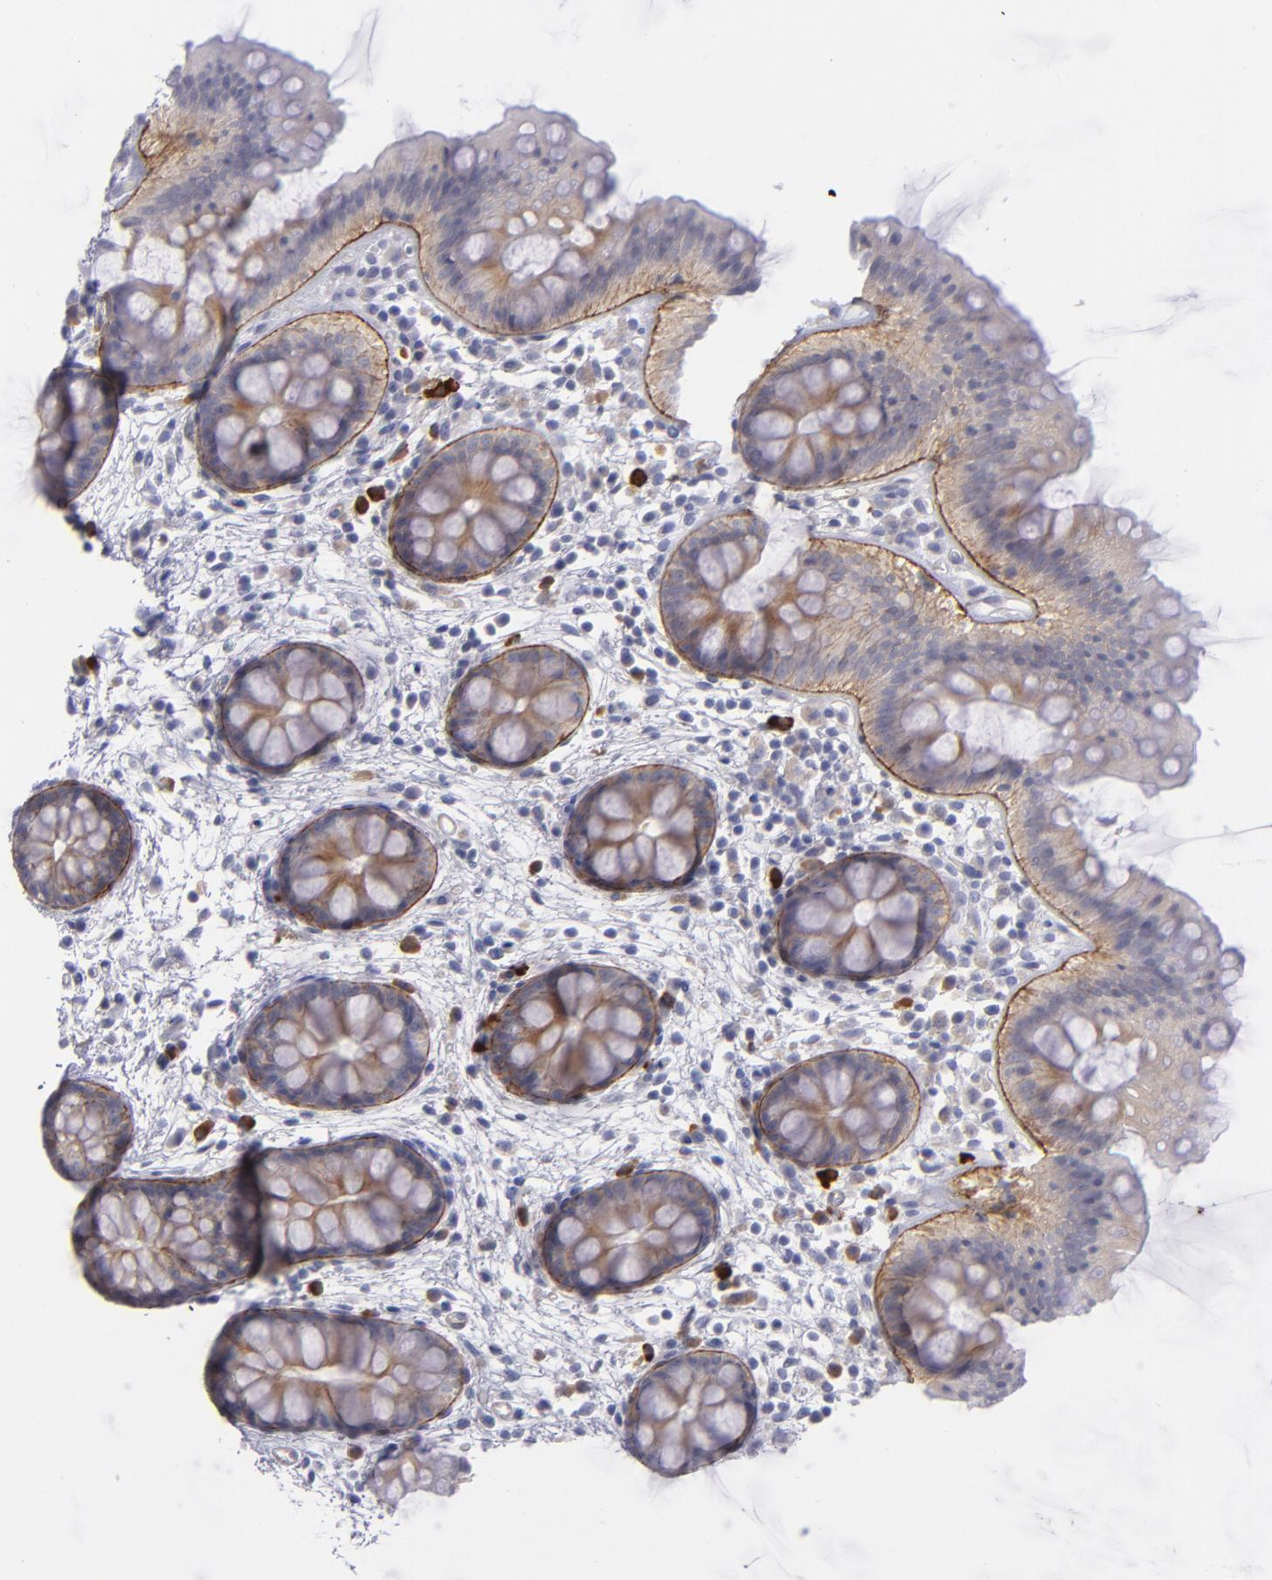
{"staining": {"intensity": "moderate", "quantity": ">75%", "location": "cytoplasmic/membranous"}, "tissue": "colon", "cell_type": "Glandular cells", "image_type": "normal", "snomed": [{"axis": "morphology", "description": "Normal tissue, NOS"}, {"axis": "topography", "description": "Smooth muscle"}, {"axis": "topography", "description": "Colon"}], "caption": "Immunohistochemical staining of normal human colon shows >75% levels of moderate cytoplasmic/membranous protein staining in about >75% of glandular cells. Nuclei are stained in blue.", "gene": "ITGB4", "patient": {"sex": "male", "age": 67}}